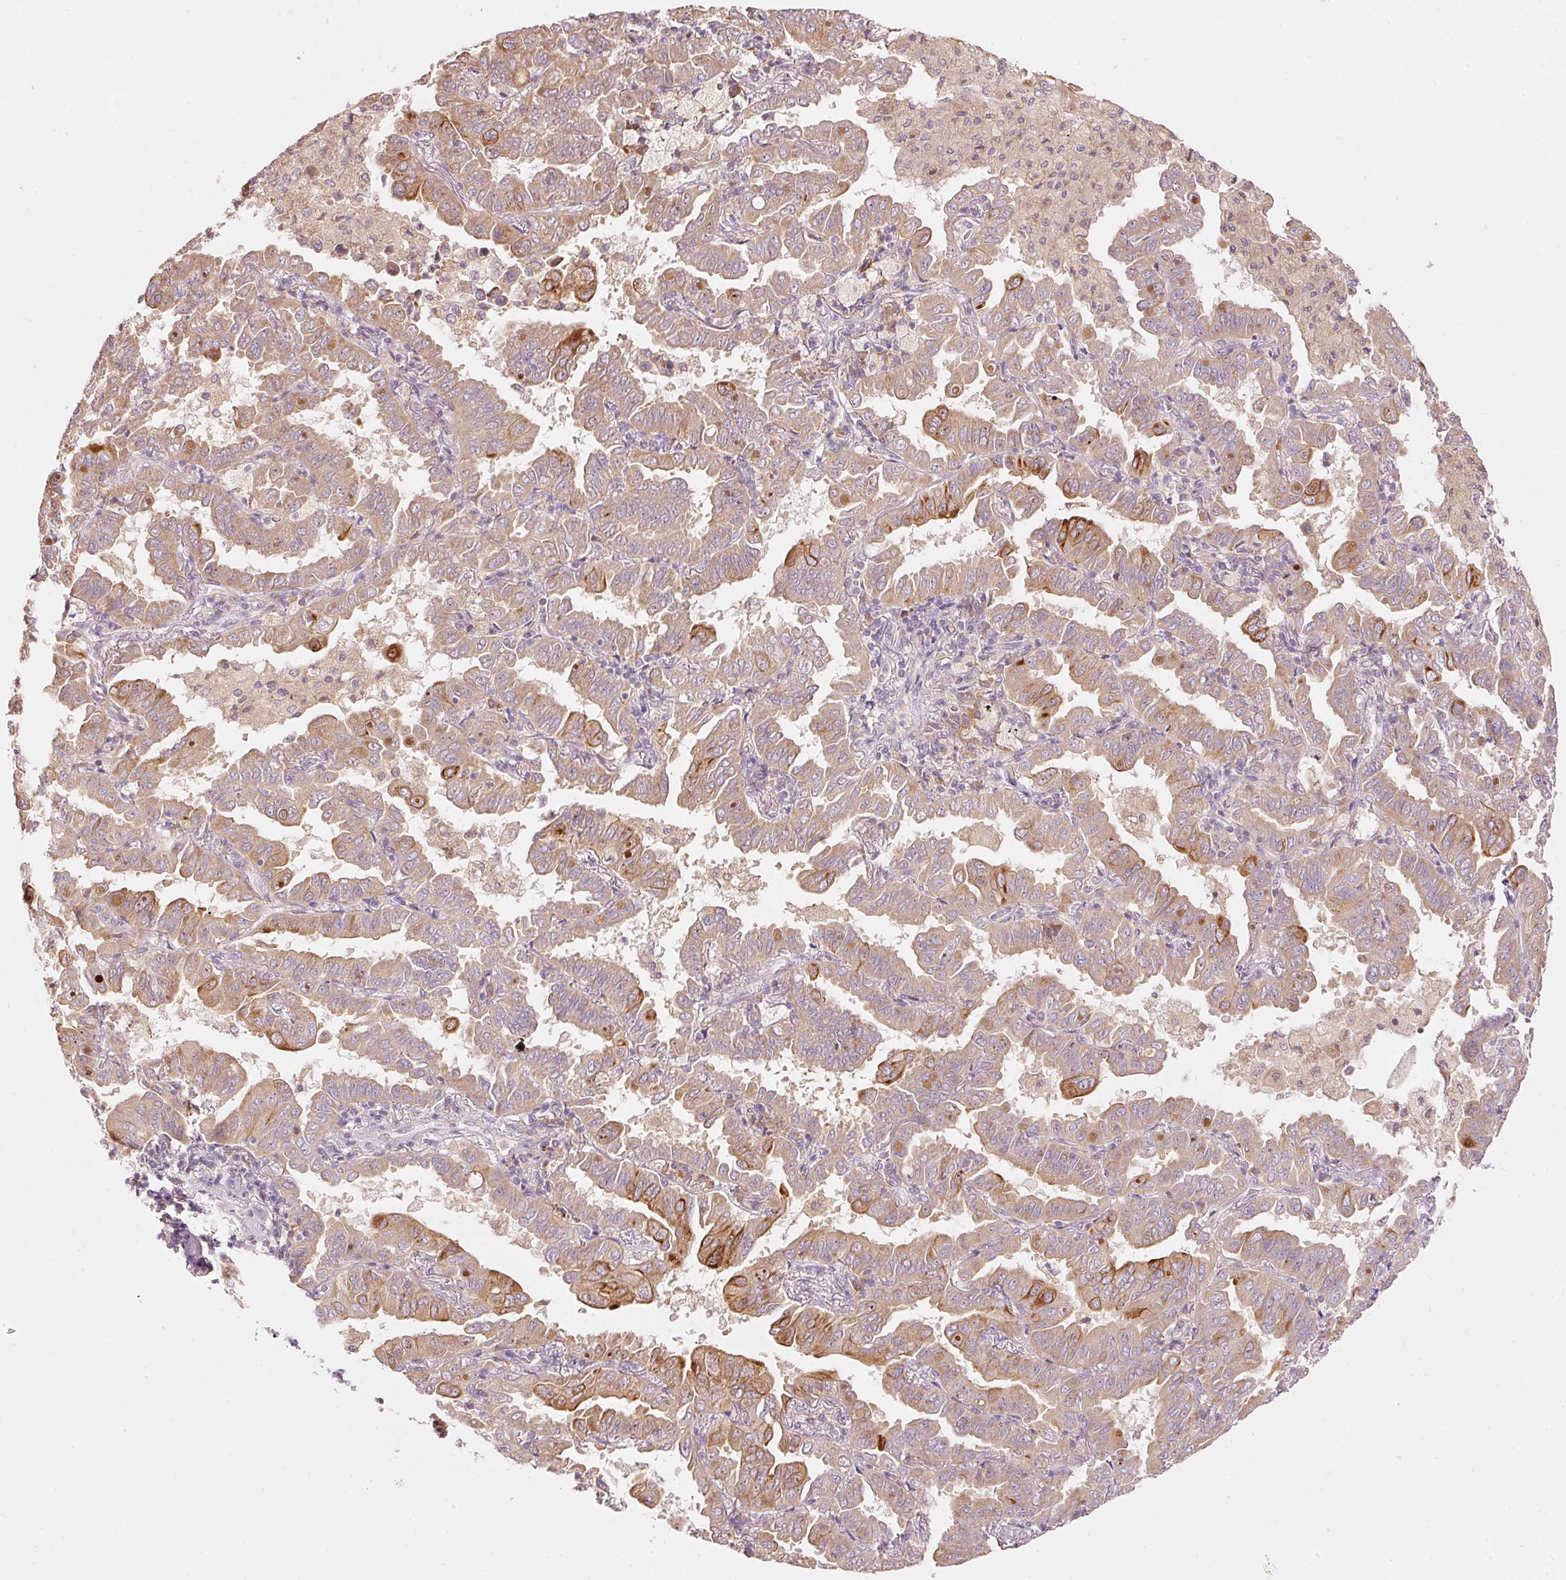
{"staining": {"intensity": "strong", "quantity": "25%-75%", "location": "cytoplasmic/membranous"}, "tissue": "lung cancer", "cell_type": "Tumor cells", "image_type": "cancer", "snomed": [{"axis": "morphology", "description": "Adenocarcinoma, NOS"}, {"axis": "topography", "description": "Lung"}], "caption": "Immunohistochemistry of lung cancer shows high levels of strong cytoplasmic/membranous positivity in about 25%-75% of tumor cells.", "gene": "MAP10", "patient": {"sex": "male", "age": 64}}